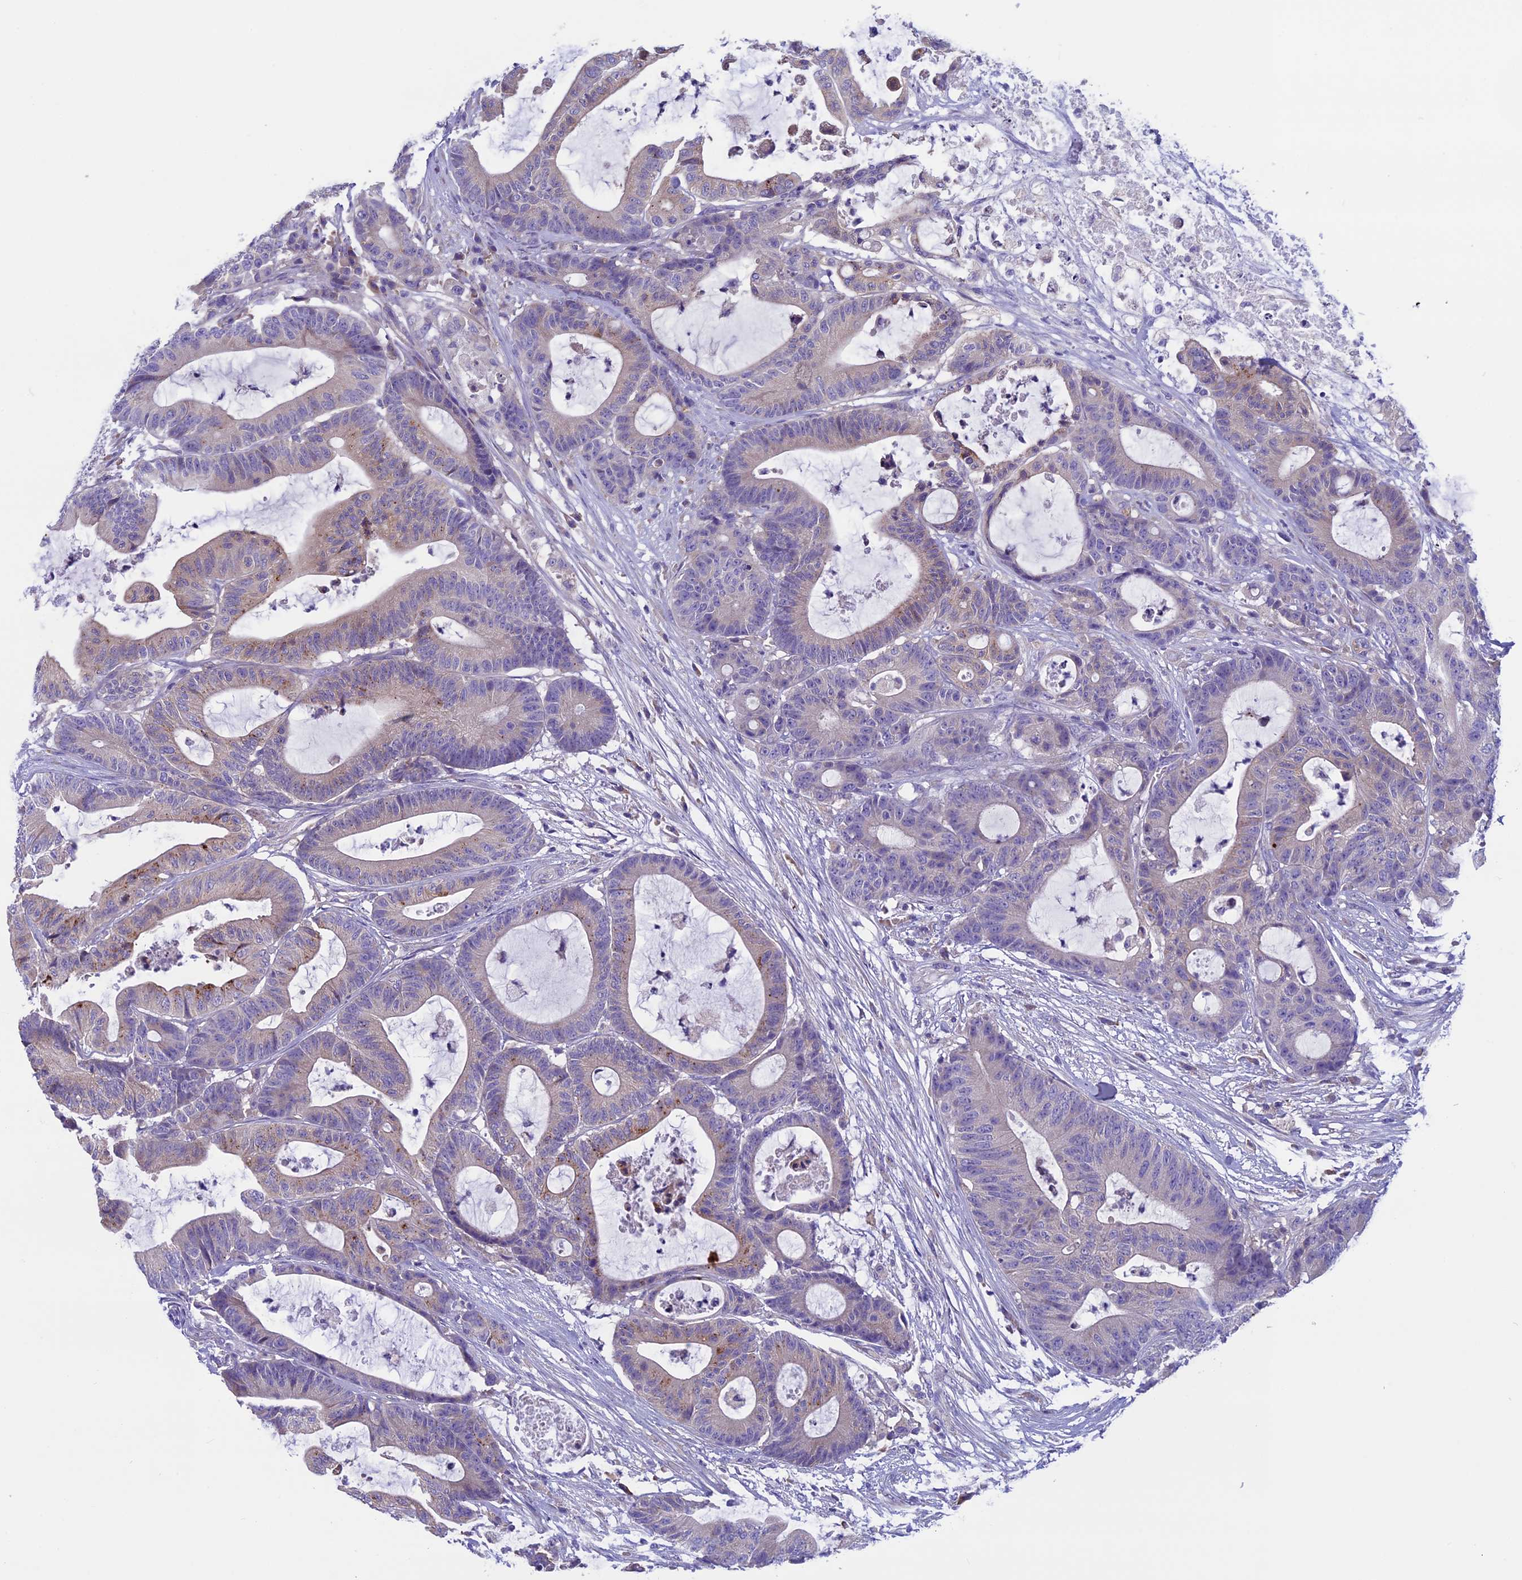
{"staining": {"intensity": "negative", "quantity": "none", "location": "none"}, "tissue": "colorectal cancer", "cell_type": "Tumor cells", "image_type": "cancer", "snomed": [{"axis": "morphology", "description": "Adenocarcinoma, NOS"}, {"axis": "topography", "description": "Colon"}], "caption": "IHC micrograph of human colorectal adenocarcinoma stained for a protein (brown), which demonstrates no expression in tumor cells.", "gene": "DCTN5", "patient": {"sex": "female", "age": 84}}